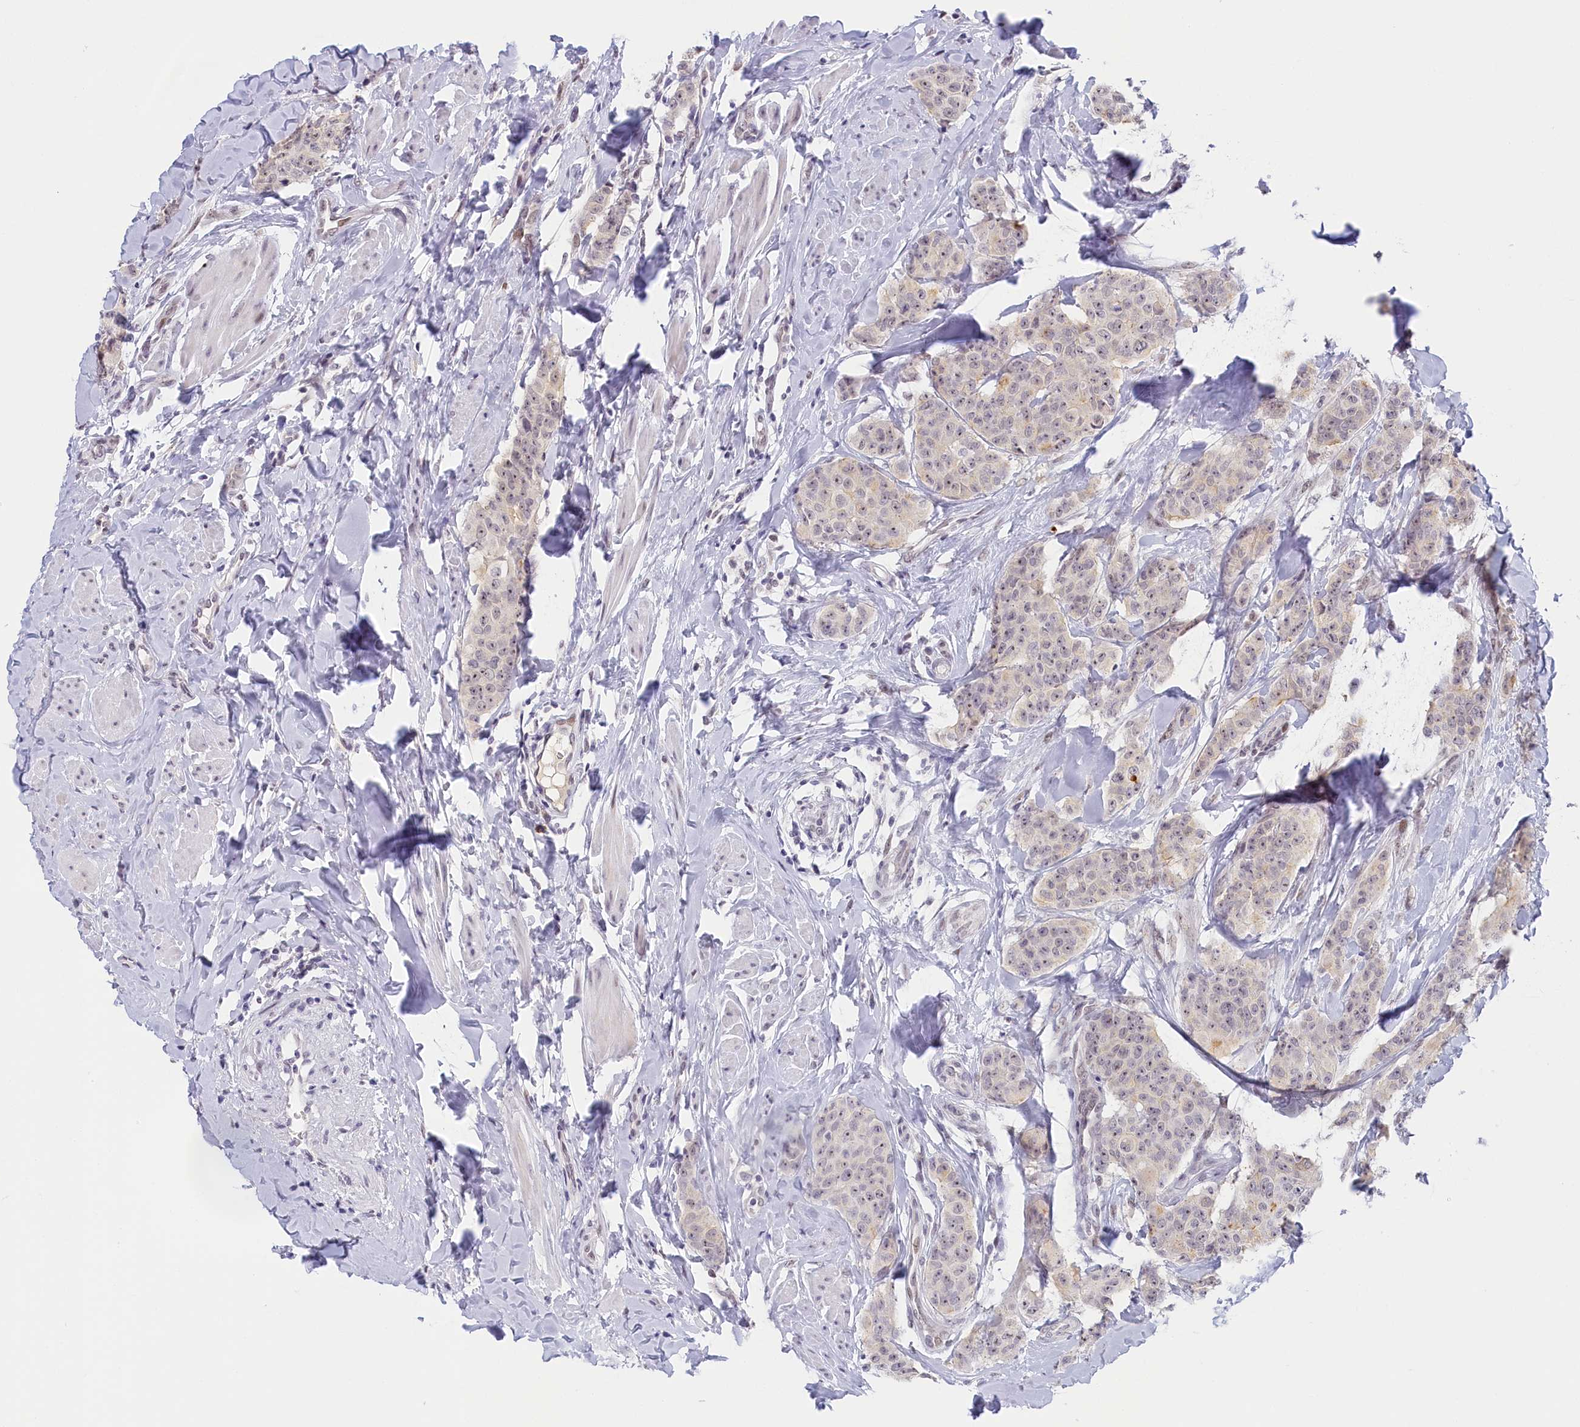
{"staining": {"intensity": "weak", "quantity": "25%-75%", "location": "nuclear"}, "tissue": "breast cancer", "cell_type": "Tumor cells", "image_type": "cancer", "snomed": [{"axis": "morphology", "description": "Duct carcinoma"}, {"axis": "topography", "description": "Breast"}], "caption": "Breast cancer stained with a protein marker demonstrates weak staining in tumor cells.", "gene": "SEC31B", "patient": {"sex": "female", "age": 40}}